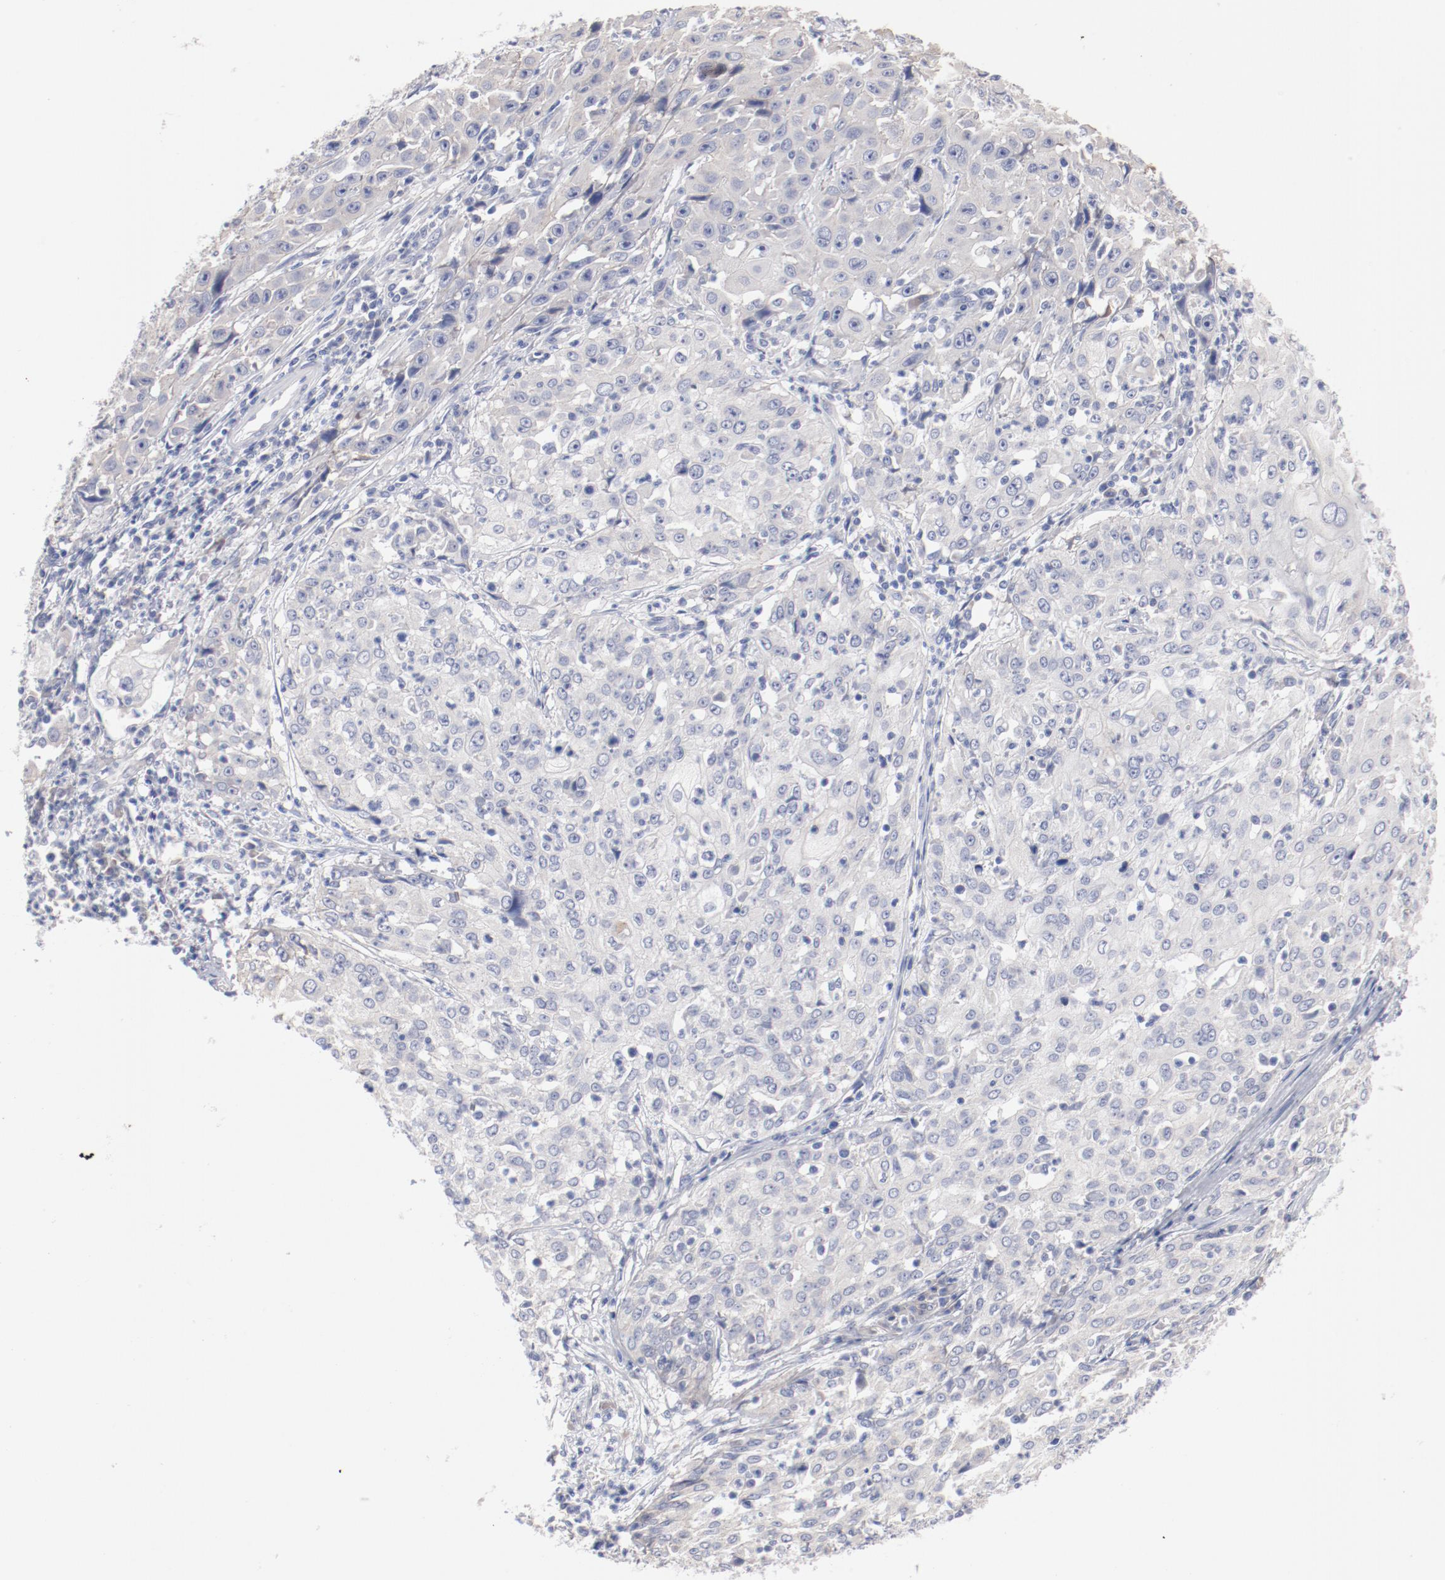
{"staining": {"intensity": "weak", "quantity": "<25%", "location": "cytoplasmic/membranous"}, "tissue": "cervical cancer", "cell_type": "Tumor cells", "image_type": "cancer", "snomed": [{"axis": "morphology", "description": "Squamous cell carcinoma, NOS"}, {"axis": "topography", "description": "Cervix"}], "caption": "The IHC image has no significant positivity in tumor cells of cervical cancer (squamous cell carcinoma) tissue.", "gene": "CPE", "patient": {"sex": "female", "age": 39}}